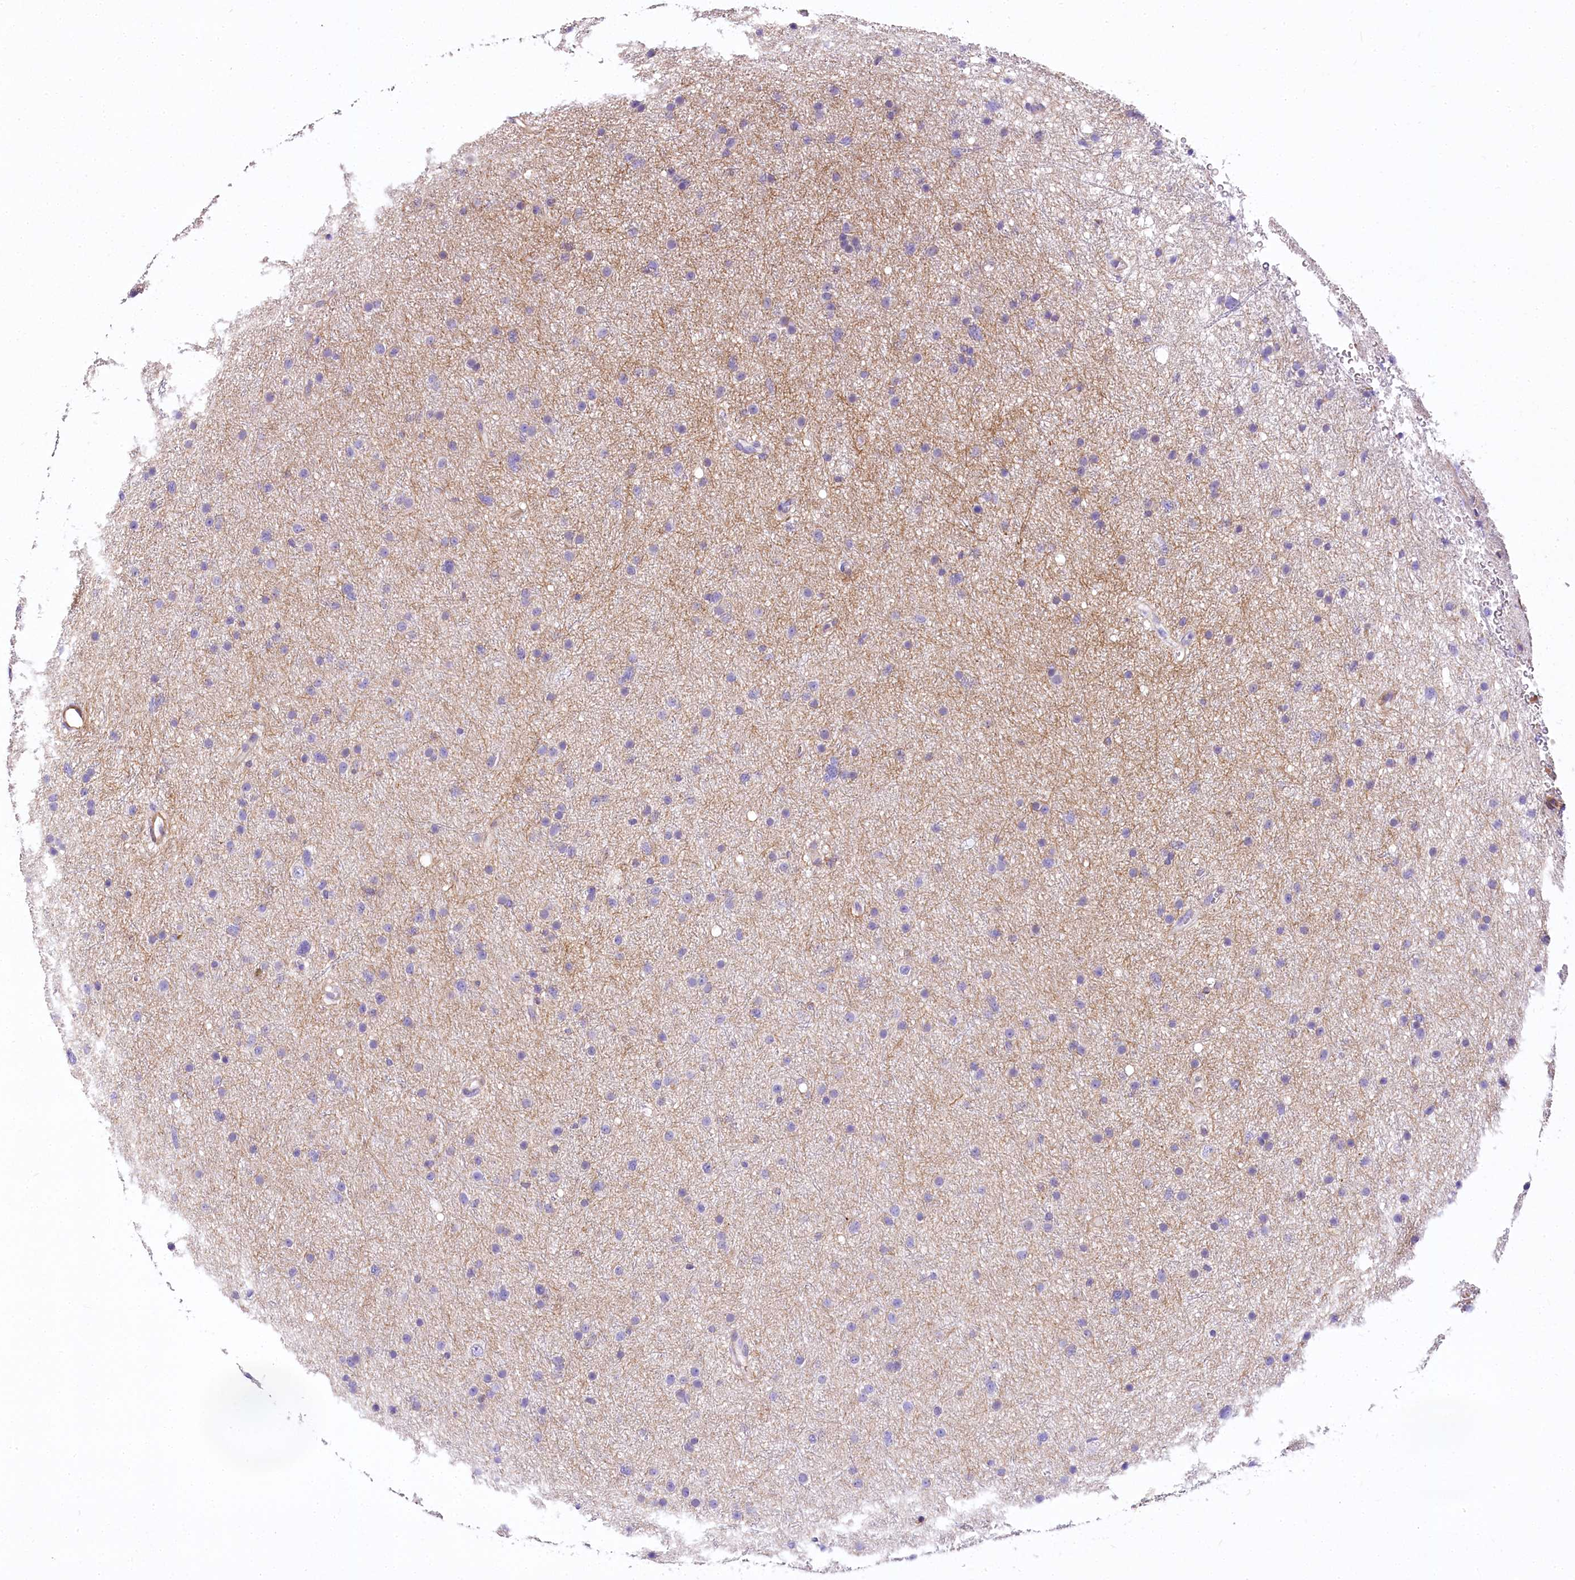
{"staining": {"intensity": "negative", "quantity": "none", "location": "none"}, "tissue": "glioma", "cell_type": "Tumor cells", "image_type": "cancer", "snomed": [{"axis": "morphology", "description": "Glioma, malignant, Low grade"}, {"axis": "topography", "description": "Cerebral cortex"}], "caption": "This is an IHC photomicrograph of human glioma. There is no staining in tumor cells.", "gene": "DPP3", "patient": {"sex": "female", "age": 39}}